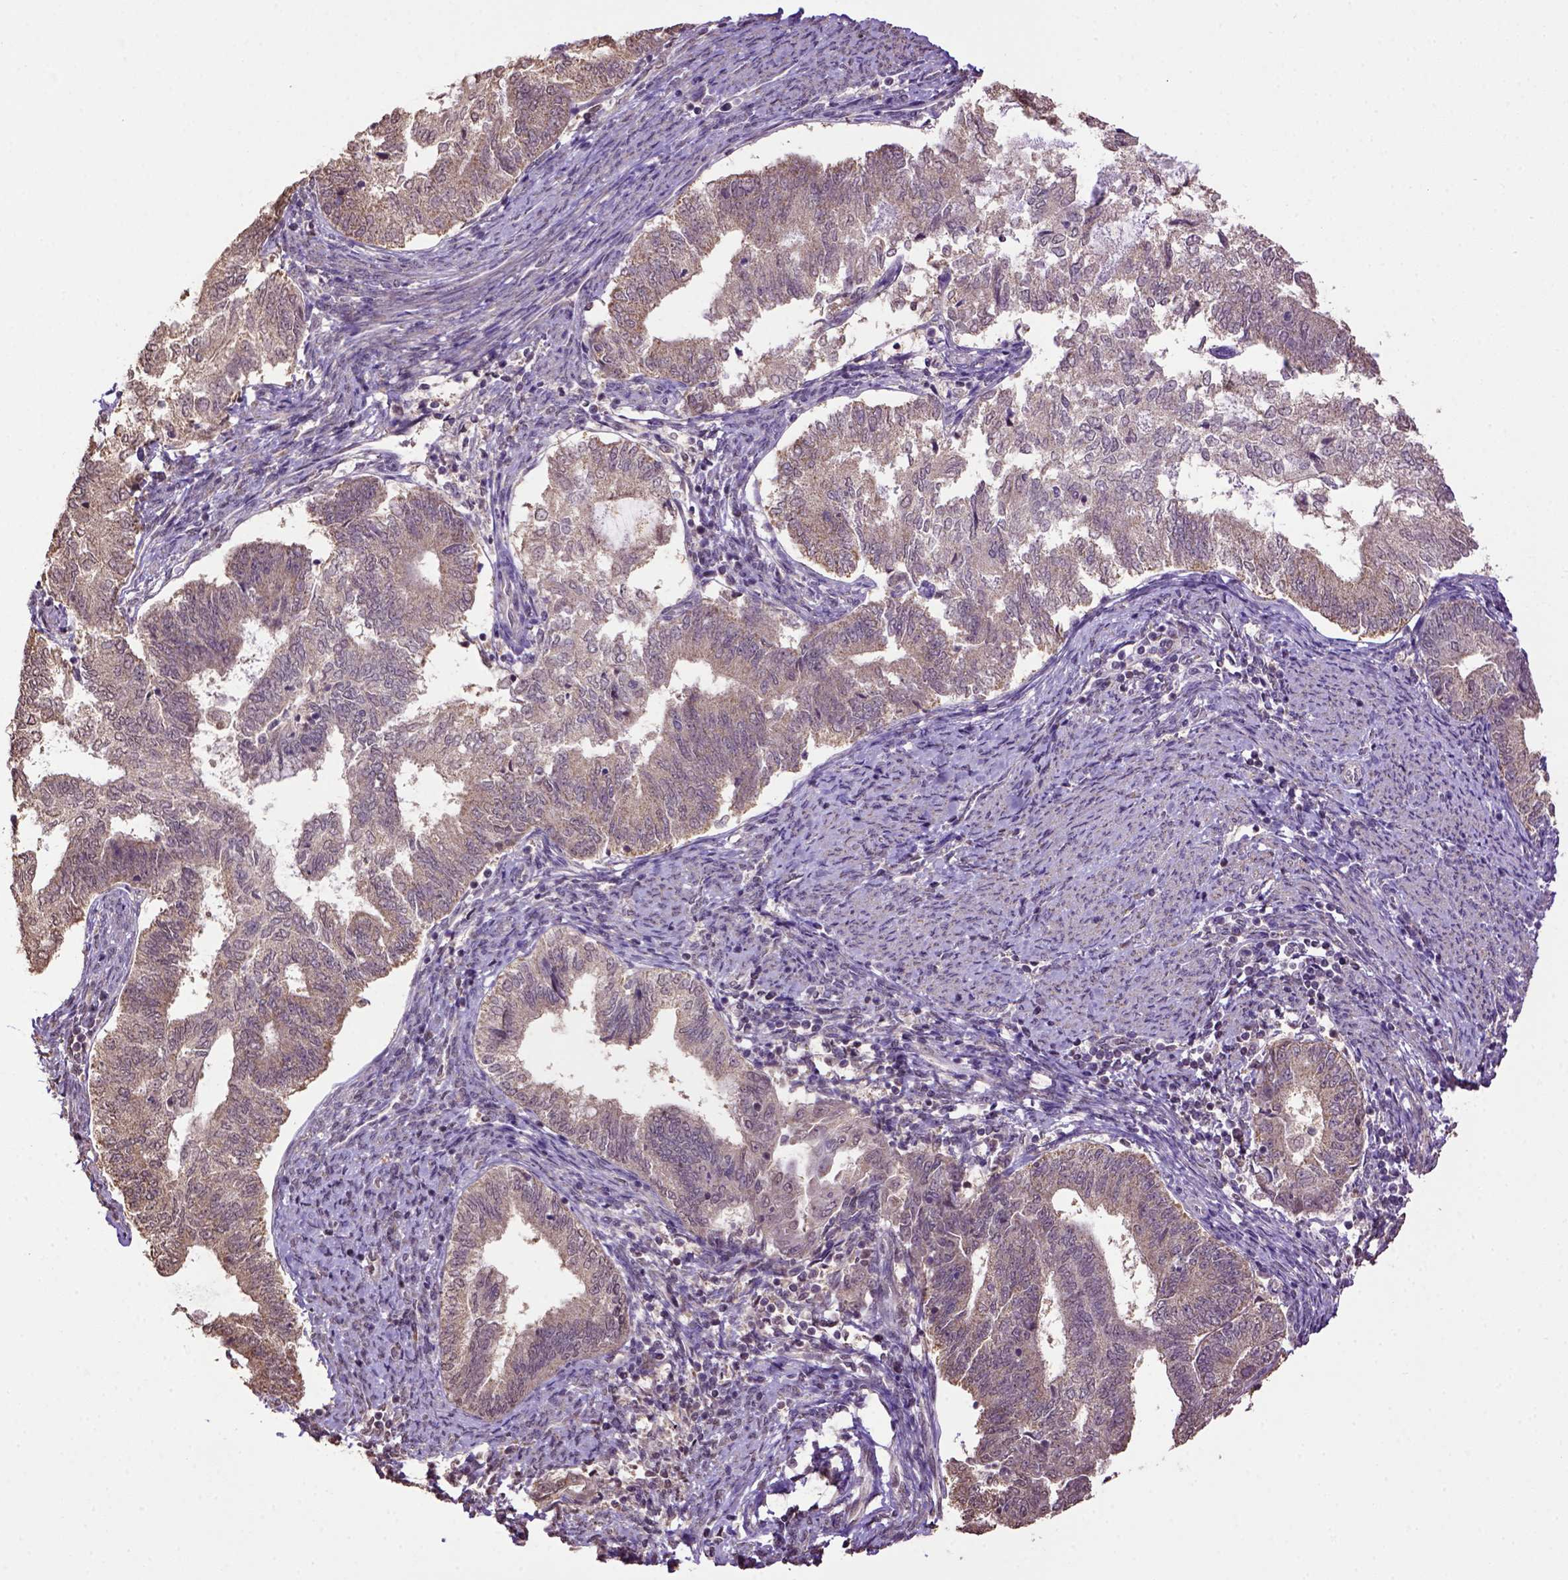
{"staining": {"intensity": "weak", "quantity": "25%-75%", "location": "cytoplasmic/membranous"}, "tissue": "endometrial cancer", "cell_type": "Tumor cells", "image_type": "cancer", "snomed": [{"axis": "morphology", "description": "Adenocarcinoma, NOS"}, {"axis": "topography", "description": "Endometrium"}], "caption": "Weak cytoplasmic/membranous protein staining is seen in approximately 25%-75% of tumor cells in endometrial cancer (adenocarcinoma).", "gene": "WDR17", "patient": {"sex": "female", "age": 65}}